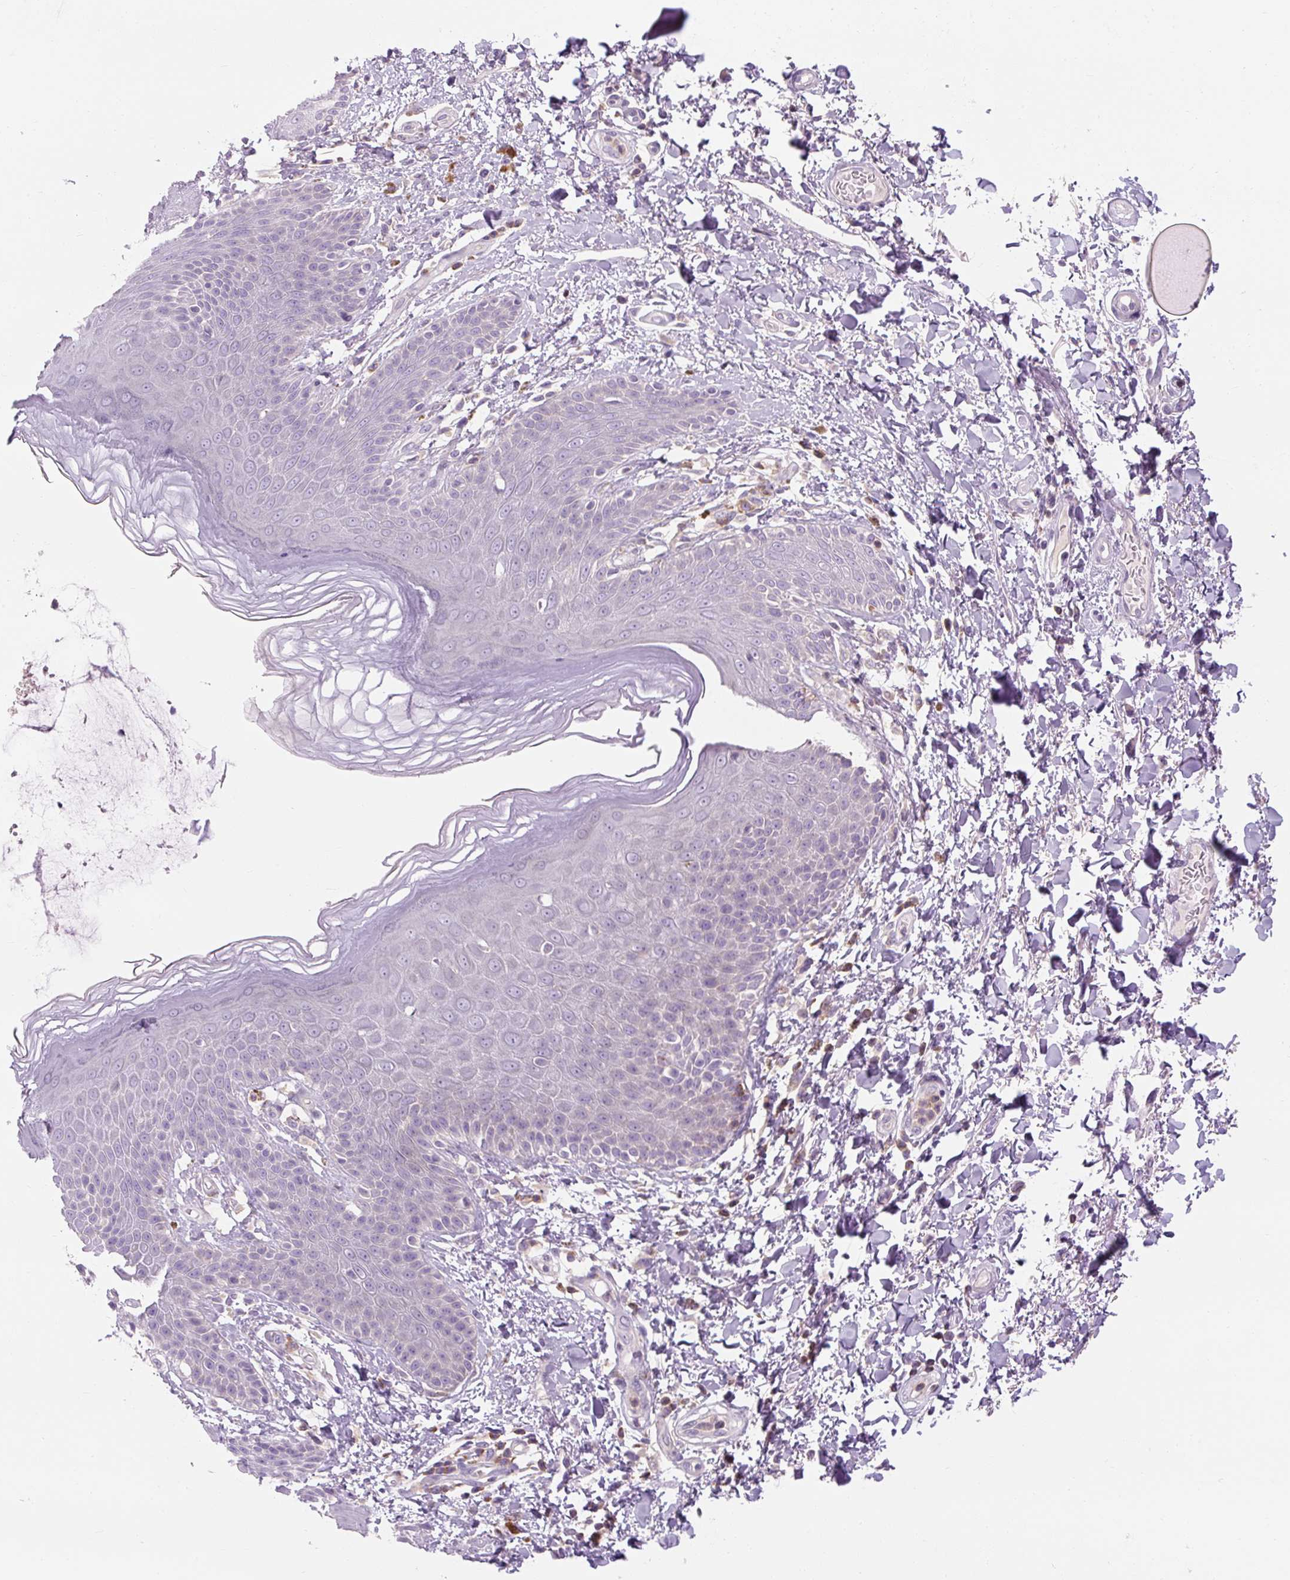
{"staining": {"intensity": "weak", "quantity": "<25%", "location": "cytoplasmic/membranous"}, "tissue": "skin", "cell_type": "Epidermal cells", "image_type": "normal", "snomed": [{"axis": "morphology", "description": "Normal tissue, NOS"}, {"axis": "topography", "description": "Peripheral nerve tissue"}], "caption": "IHC of benign human skin exhibits no positivity in epidermal cells.", "gene": "TIGD2", "patient": {"sex": "male", "age": 51}}